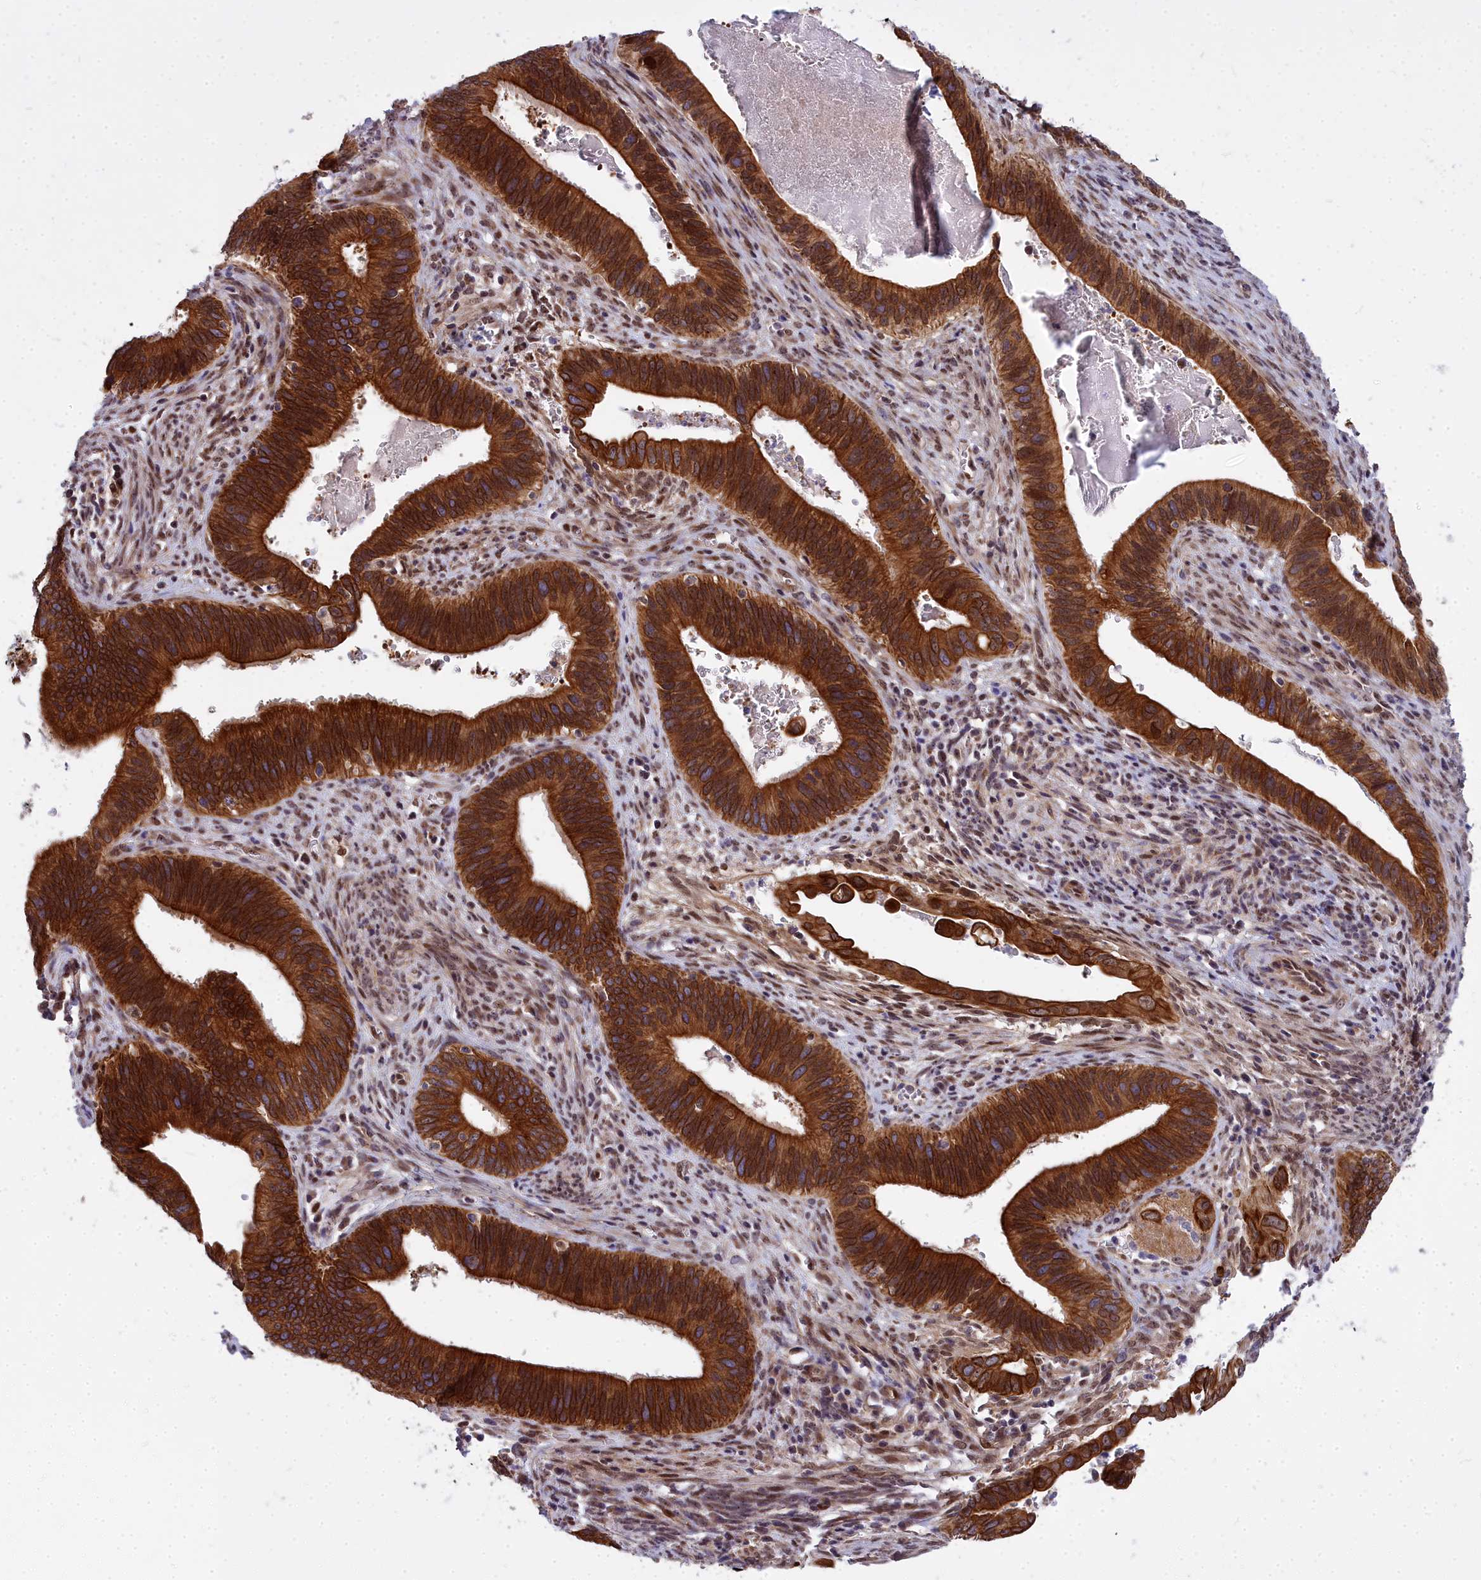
{"staining": {"intensity": "strong", "quantity": ">75%", "location": "cytoplasmic/membranous,nuclear"}, "tissue": "cervical cancer", "cell_type": "Tumor cells", "image_type": "cancer", "snomed": [{"axis": "morphology", "description": "Adenocarcinoma, NOS"}, {"axis": "topography", "description": "Cervix"}], "caption": "This is a photomicrograph of IHC staining of cervical cancer (adenocarcinoma), which shows strong staining in the cytoplasmic/membranous and nuclear of tumor cells.", "gene": "ABCB8", "patient": {"sex": "female", "age": 42}}